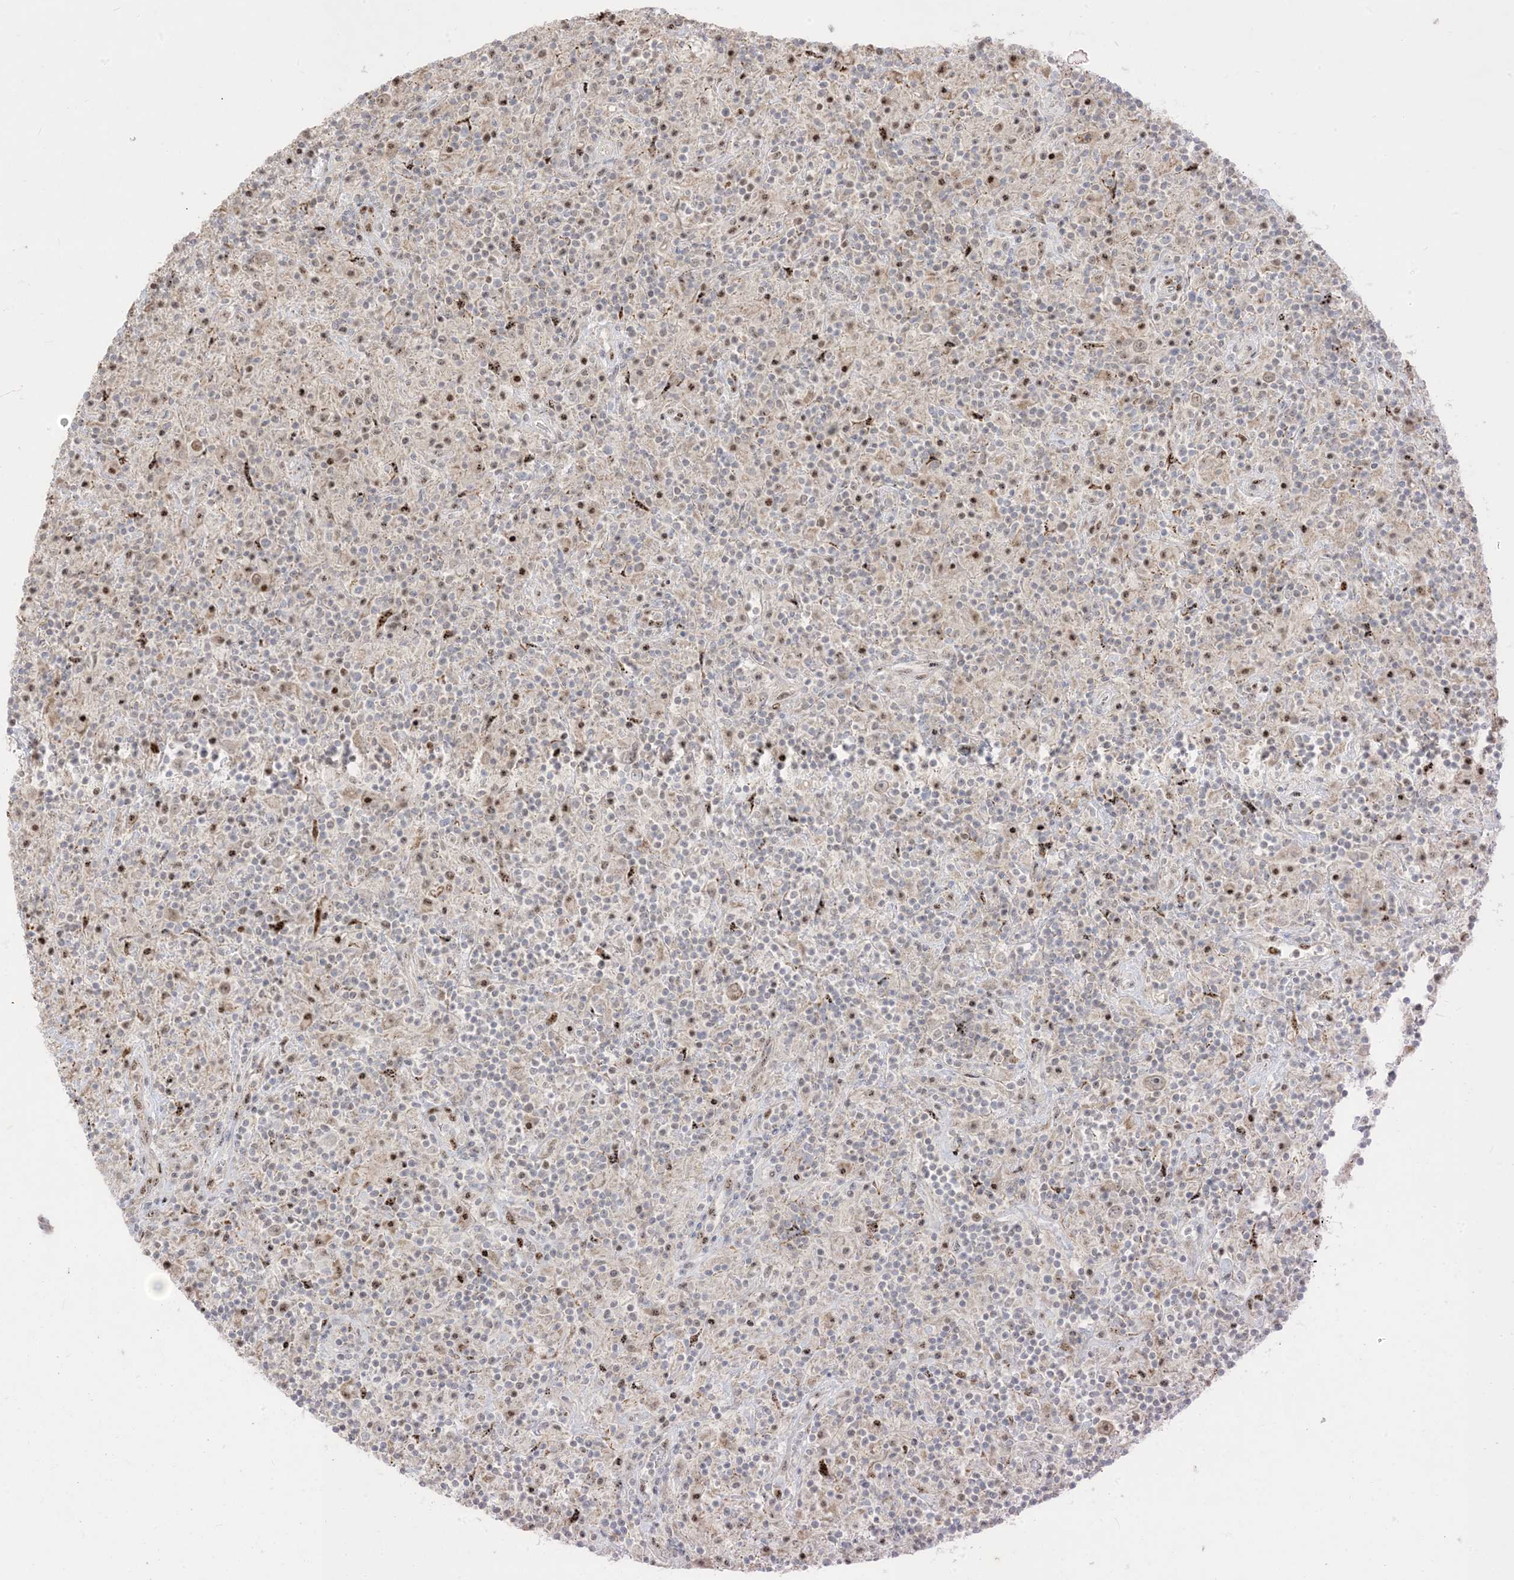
{"staining": {"intensity": "negative", "quantity": "none", "location": "none"}, "tissue": "lymphoma", "cell_type": "Tumor cells", "image_type": "cancer", "snomed": [{"axis": "morphology", "description": "Hodgkin's disease, NOS"}, {"axis": "topography", "description": "Lymph node"}], "caption": "Hodgkin's disease was stained to show a protein in brown. There is no significant positivity in tumor cells. (DAB immunohistochemistry, high magnification).", "gene": "BHLHE40", "patient": {"sex": "male", "age": 70}}